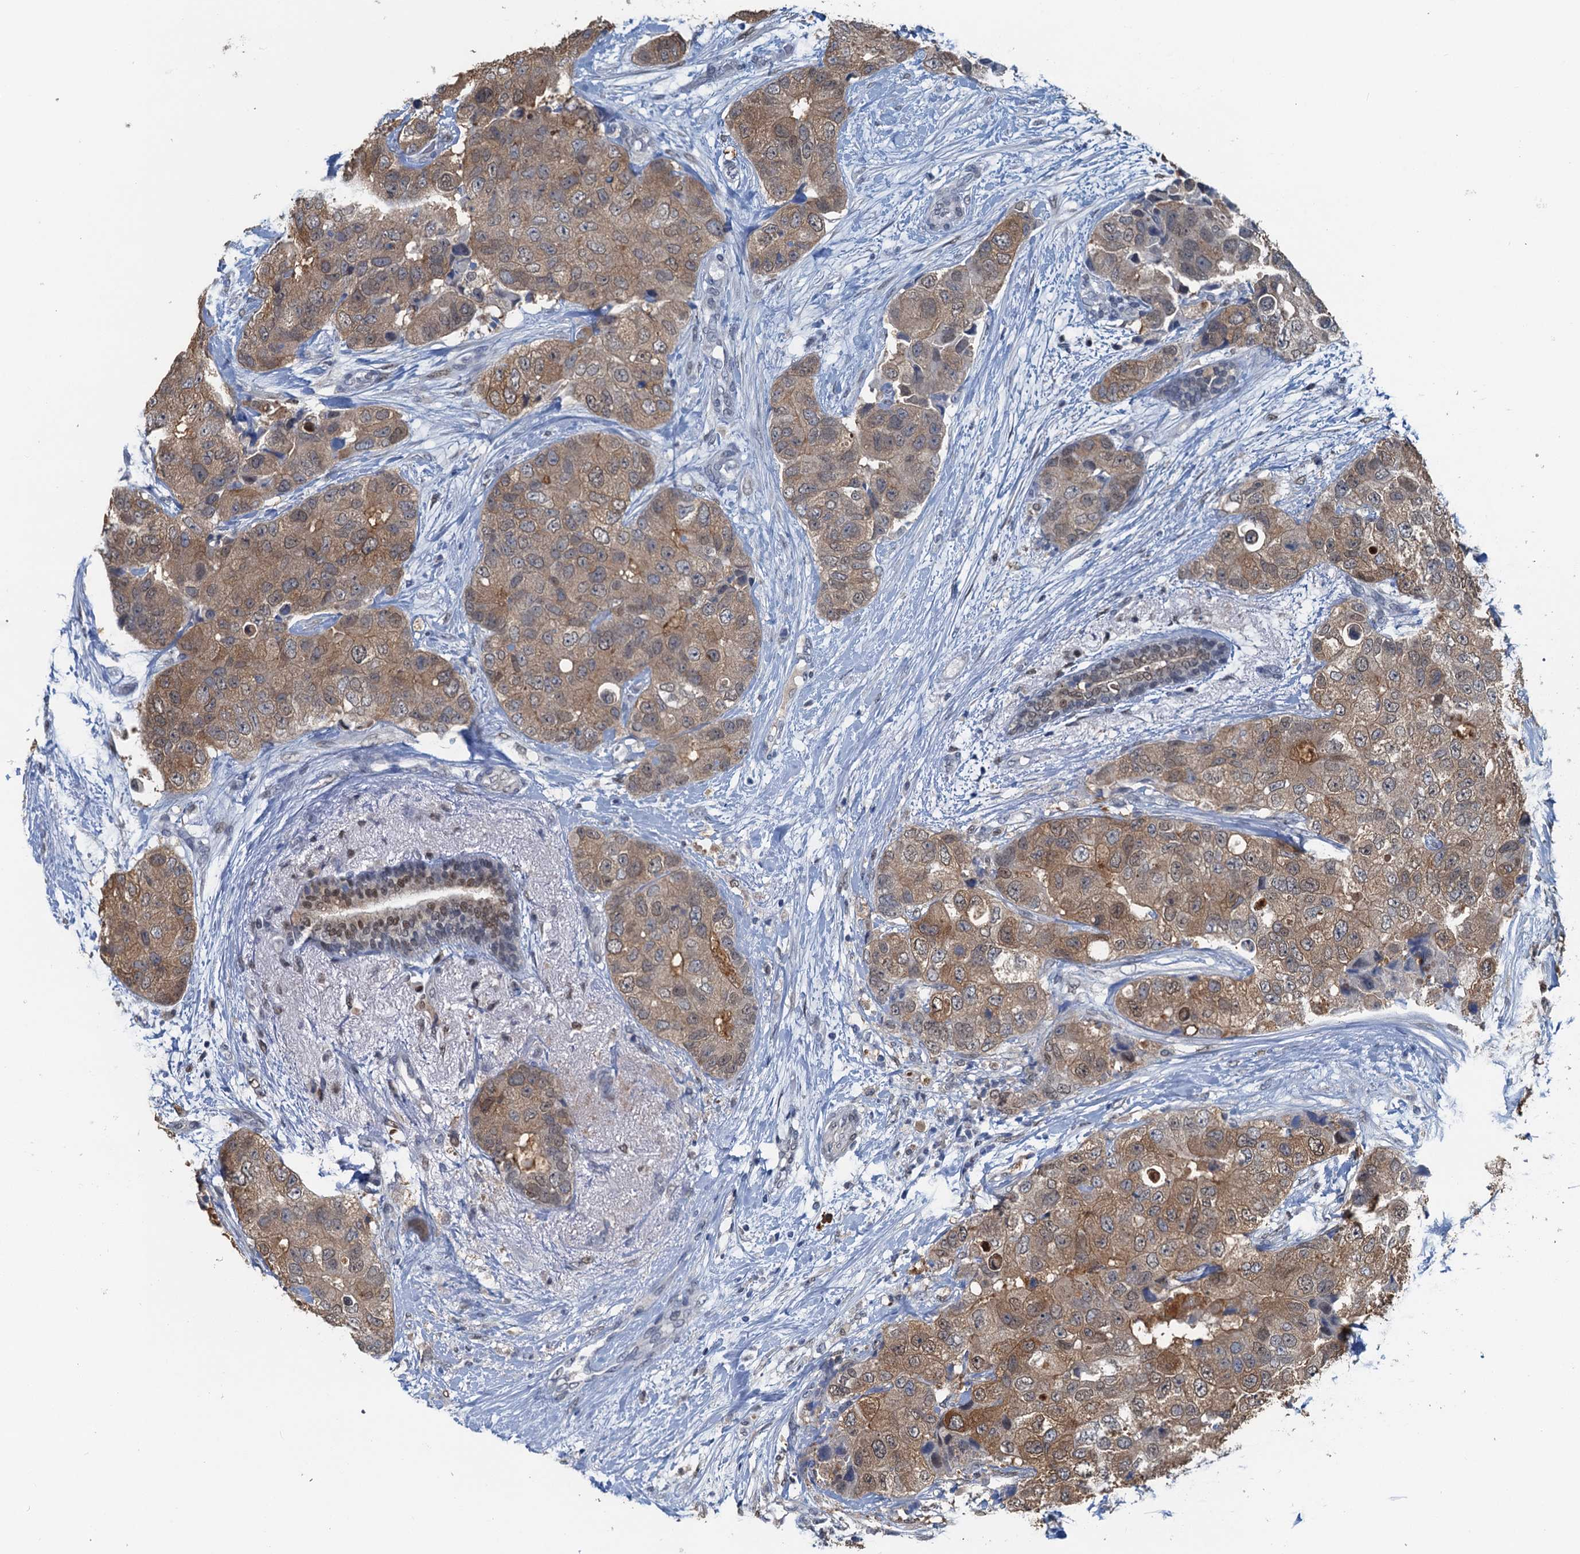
{"staining": {"intensity": "weak", "quantity": ">75%", "location": "cytoplasmic/membranous"}, "tissue": "breast cancer", "cell_type": "Tumor cells", "image_type": "cancer", "snomed": [{"axis": "morphology", "description": "Duct carcinoma"}, {"axis": "topography", "description": "Breast"}], "caption": "The immunohistochemical stain highlights weak cytoplasmic/membranous positivity in tumor cells of breast cancer (invasive ductal carcinoma) tissue.", "gene": "AHCY", "patient": {"sex": "female", "age": 62}}